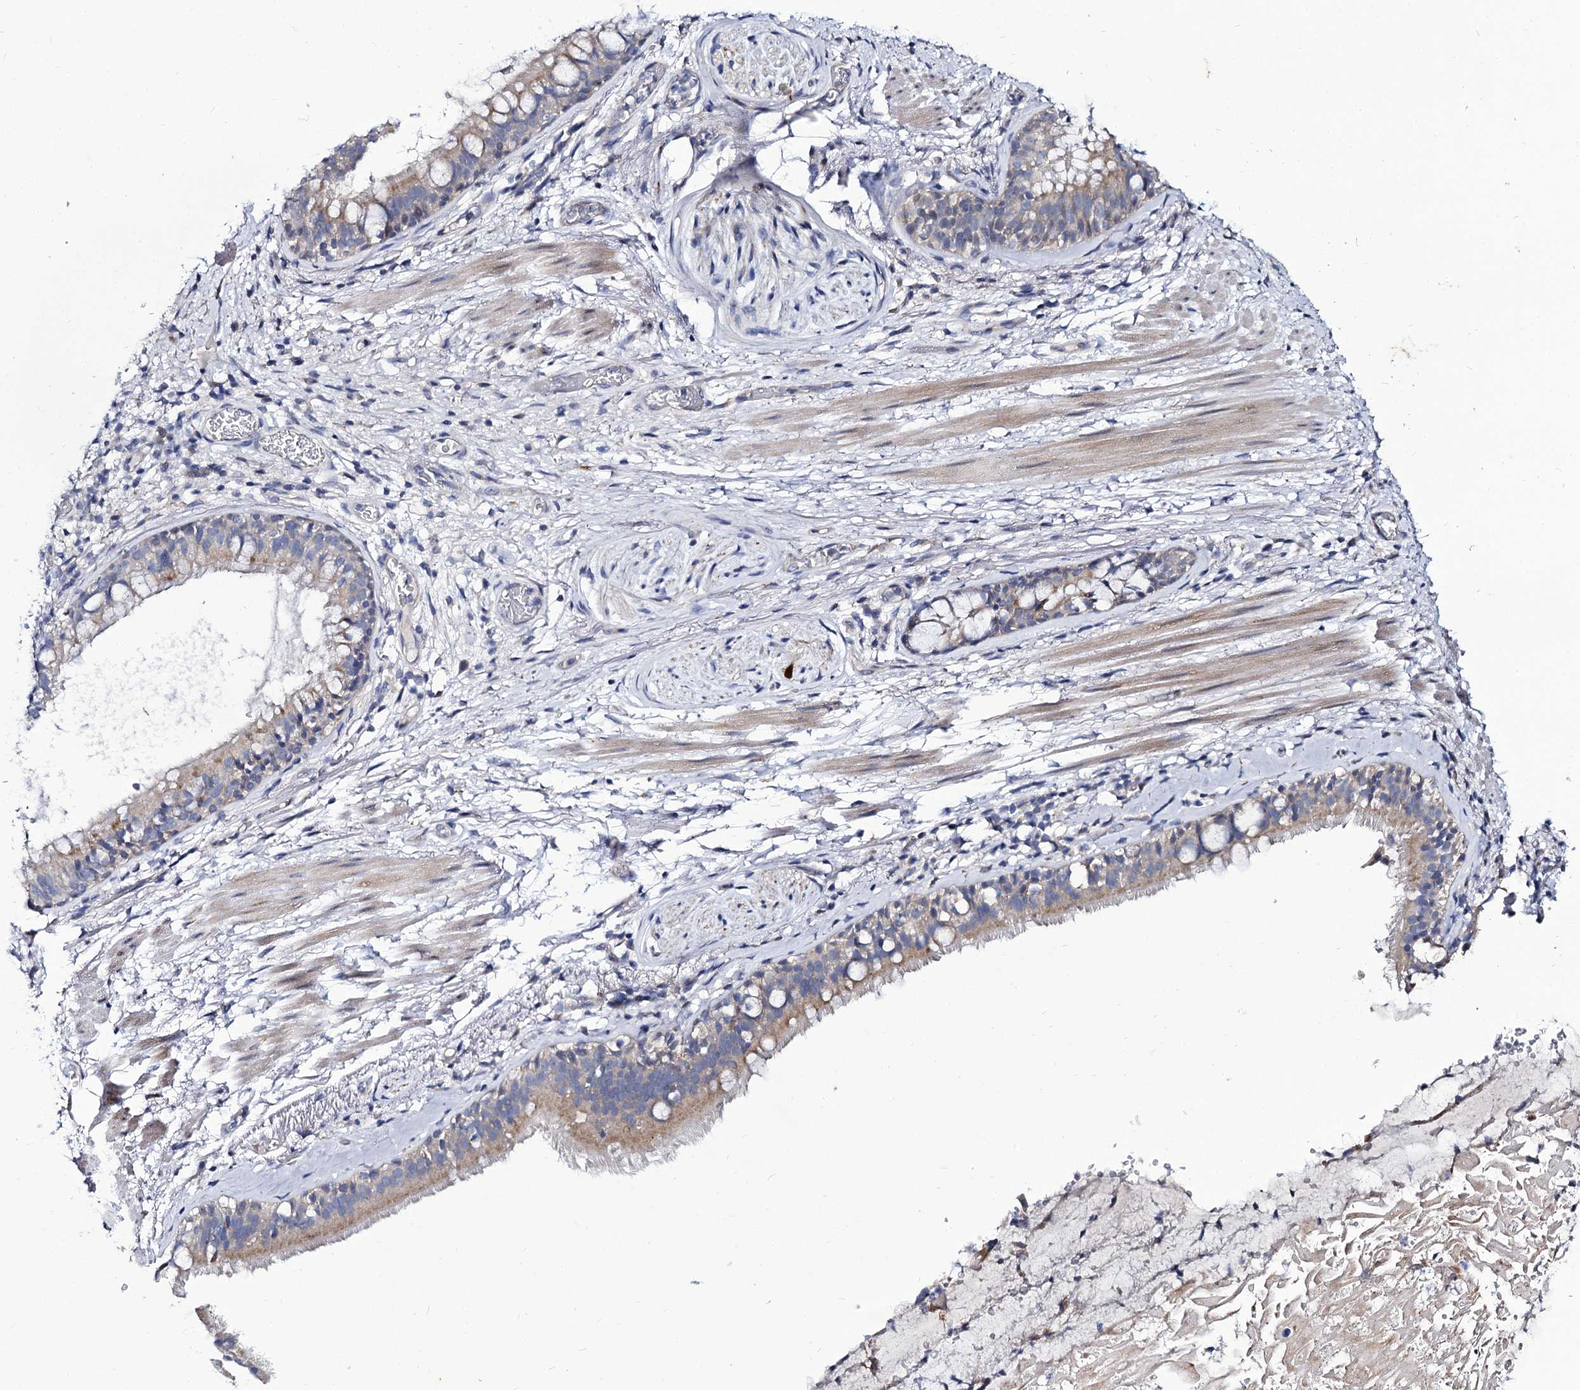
{"staining": {"intensity": "negative", "quantity": "none", "location": "none"}, "tissue": "adipose tissue", "cell_type": "Adipocytes", "image_type": "normal", "snomed": [{"axis": "morphology", "description": "Normal tissue, NOS"}, {"axis": "topography", "description": "Lymph node"}, {"axis": "topography", "description": "Cartilage tissue"}, {"axis": "topography", "description": "Bronchus"}], "caption": "DAB immunohistochemical staining of benign adipose tissue demonstrates no significant positivity in adipocytes.", "gene": "PANX2", "patient": {"sex": "male", "age": 63}}